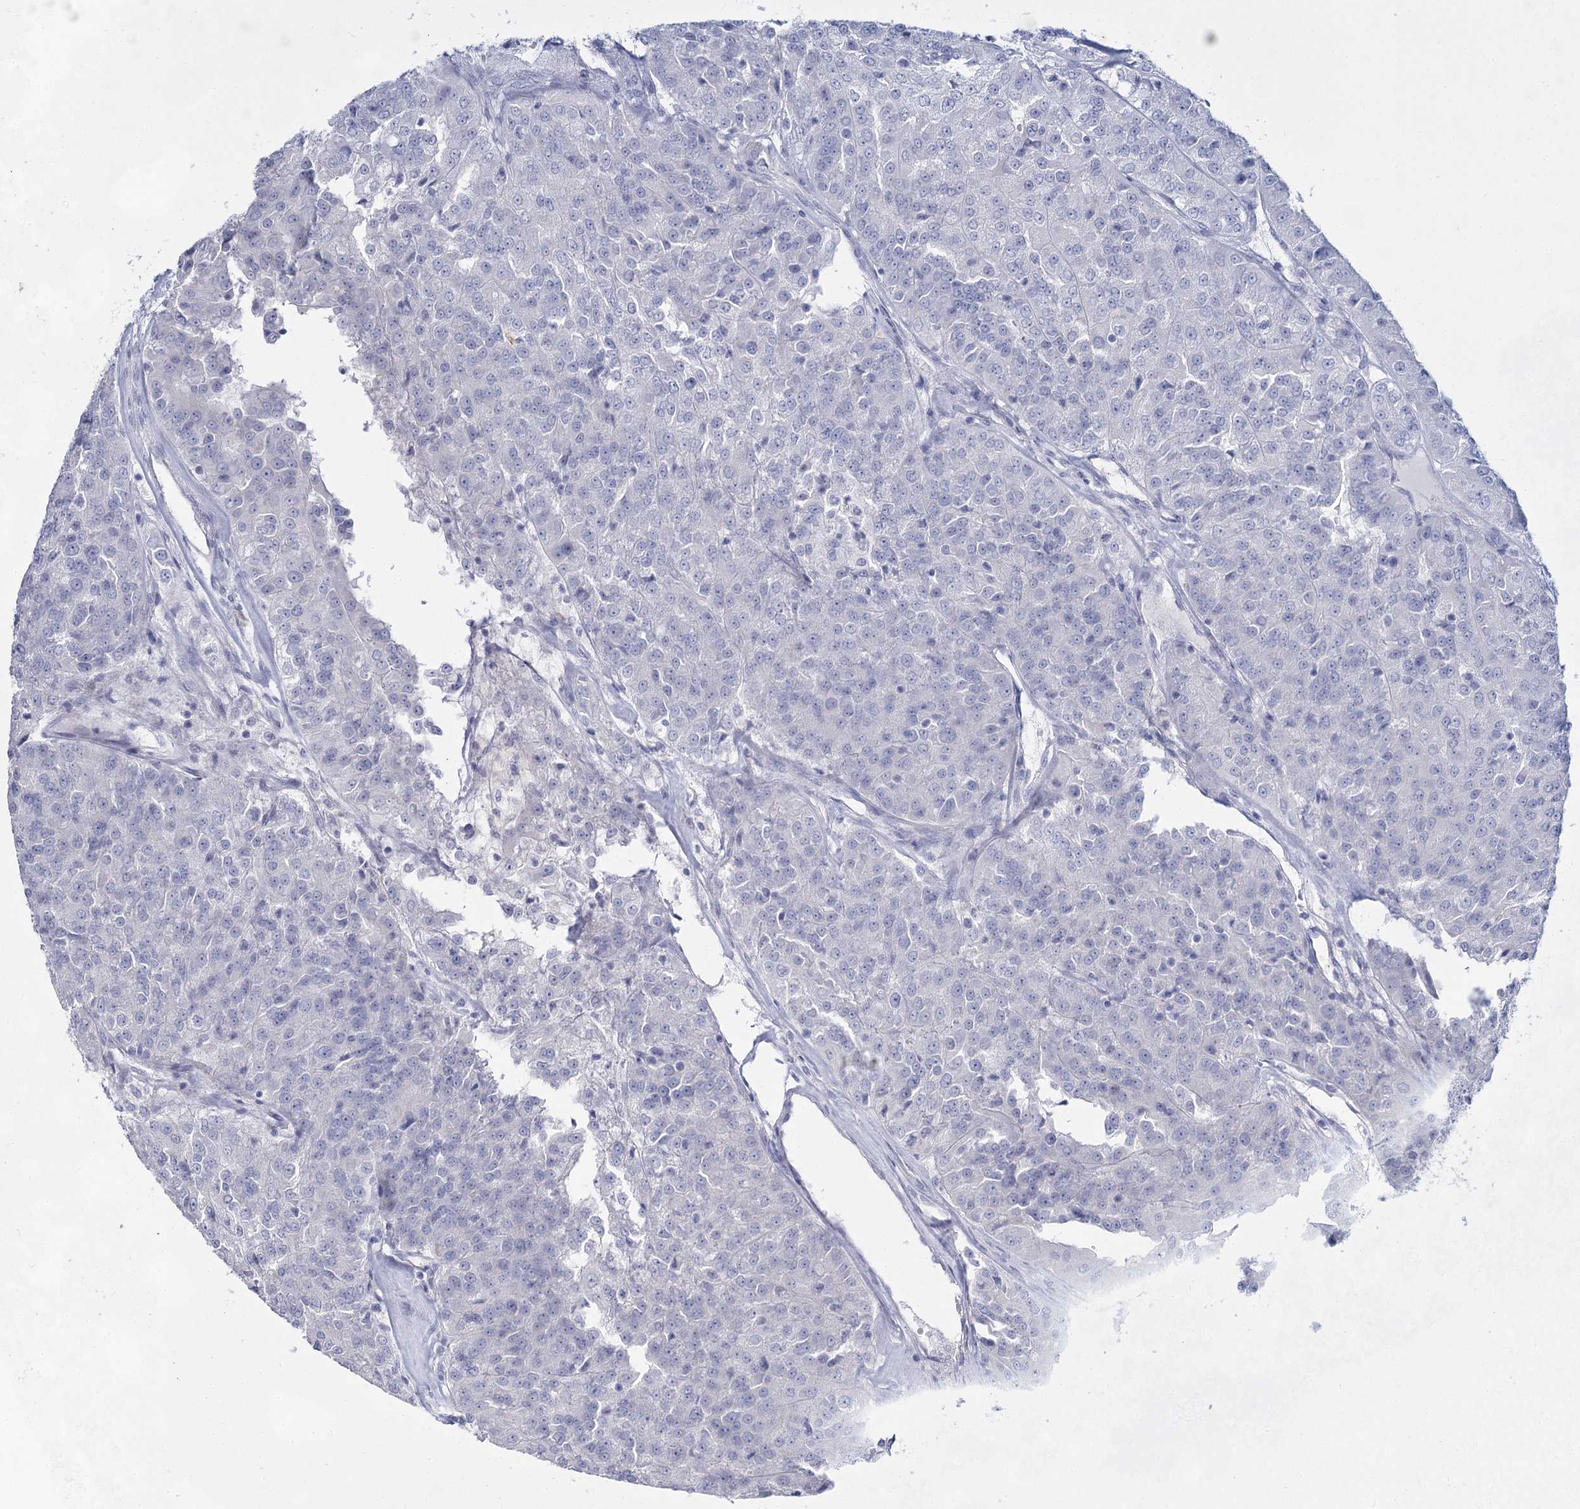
{"staining": {"intensity": "negative", "quantity": "none", "location": "none"}, "tissue": "renal cancer", "cell_type": "Tumor cells", "image_type": "cancer", "snomed": [{"axis": "morphology", "description": "Adenocarcinoma, NOS"}, {"axis": "topography", "description": "Kidney"}], "caption": "Tumor cells are negative for brown protein staining in renal cancer. (DAB IHC, high magnification).", "gene": "SLC17A2", "patient": {"sex": "female", "age": 63}}